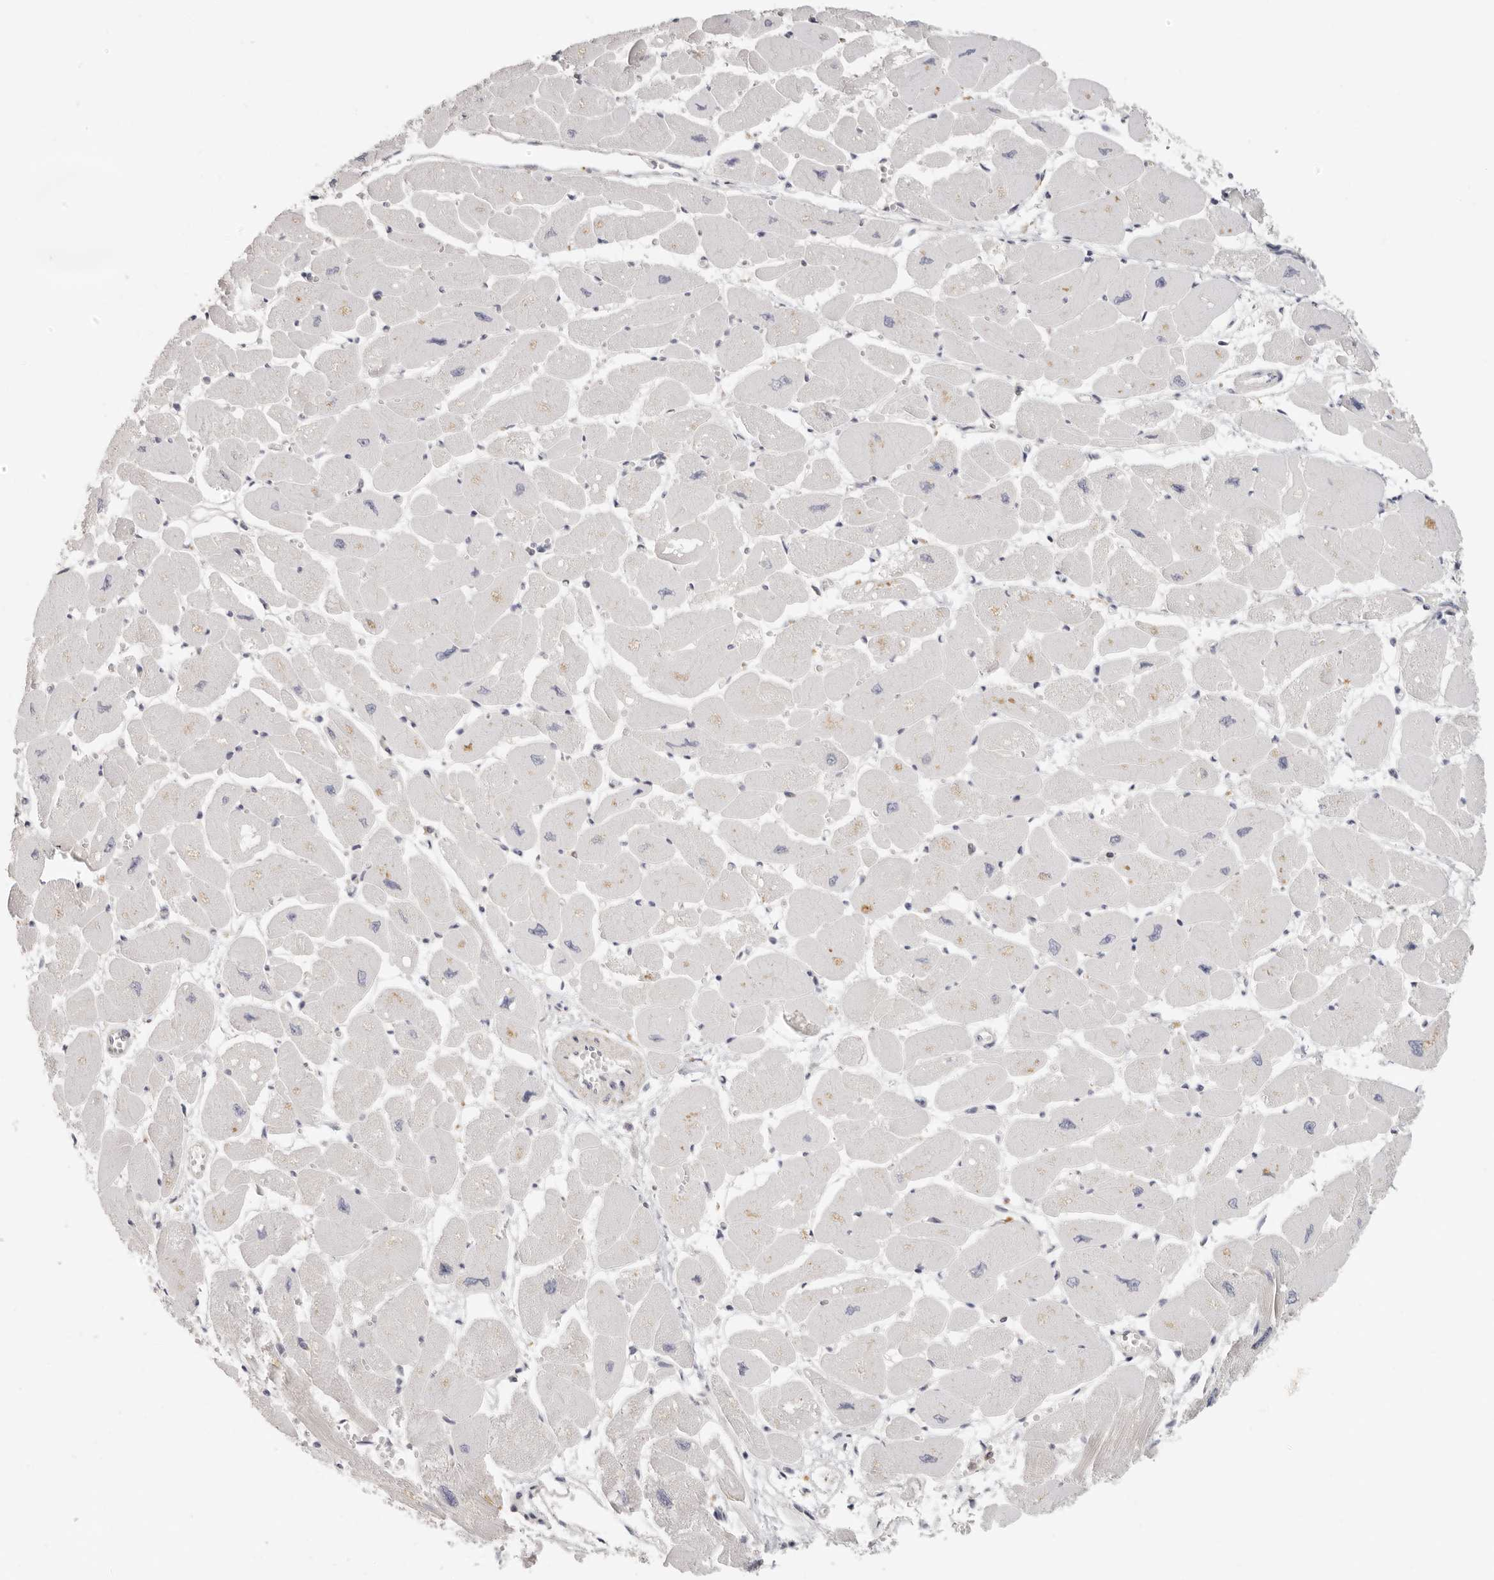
{"staining": {"intensity": "negative", "quantity": "none", "location": "none"}, "tissue": "heart muscle", "cell_type": "Cardiomyocytes", "image_type": "normal", "snomed": [{"axis": "morphology", "description": "Normal tissue, NOS"}, {"axis": "topography", "description": "Heart"}], "caption": "Immunohistochemistry image of normal heart muscle stained for a protein (brown), which reveals no positivity in cardiomyocytes.", "gene": "ANXA9", "patient": {"sex": "female", "age": 54}}